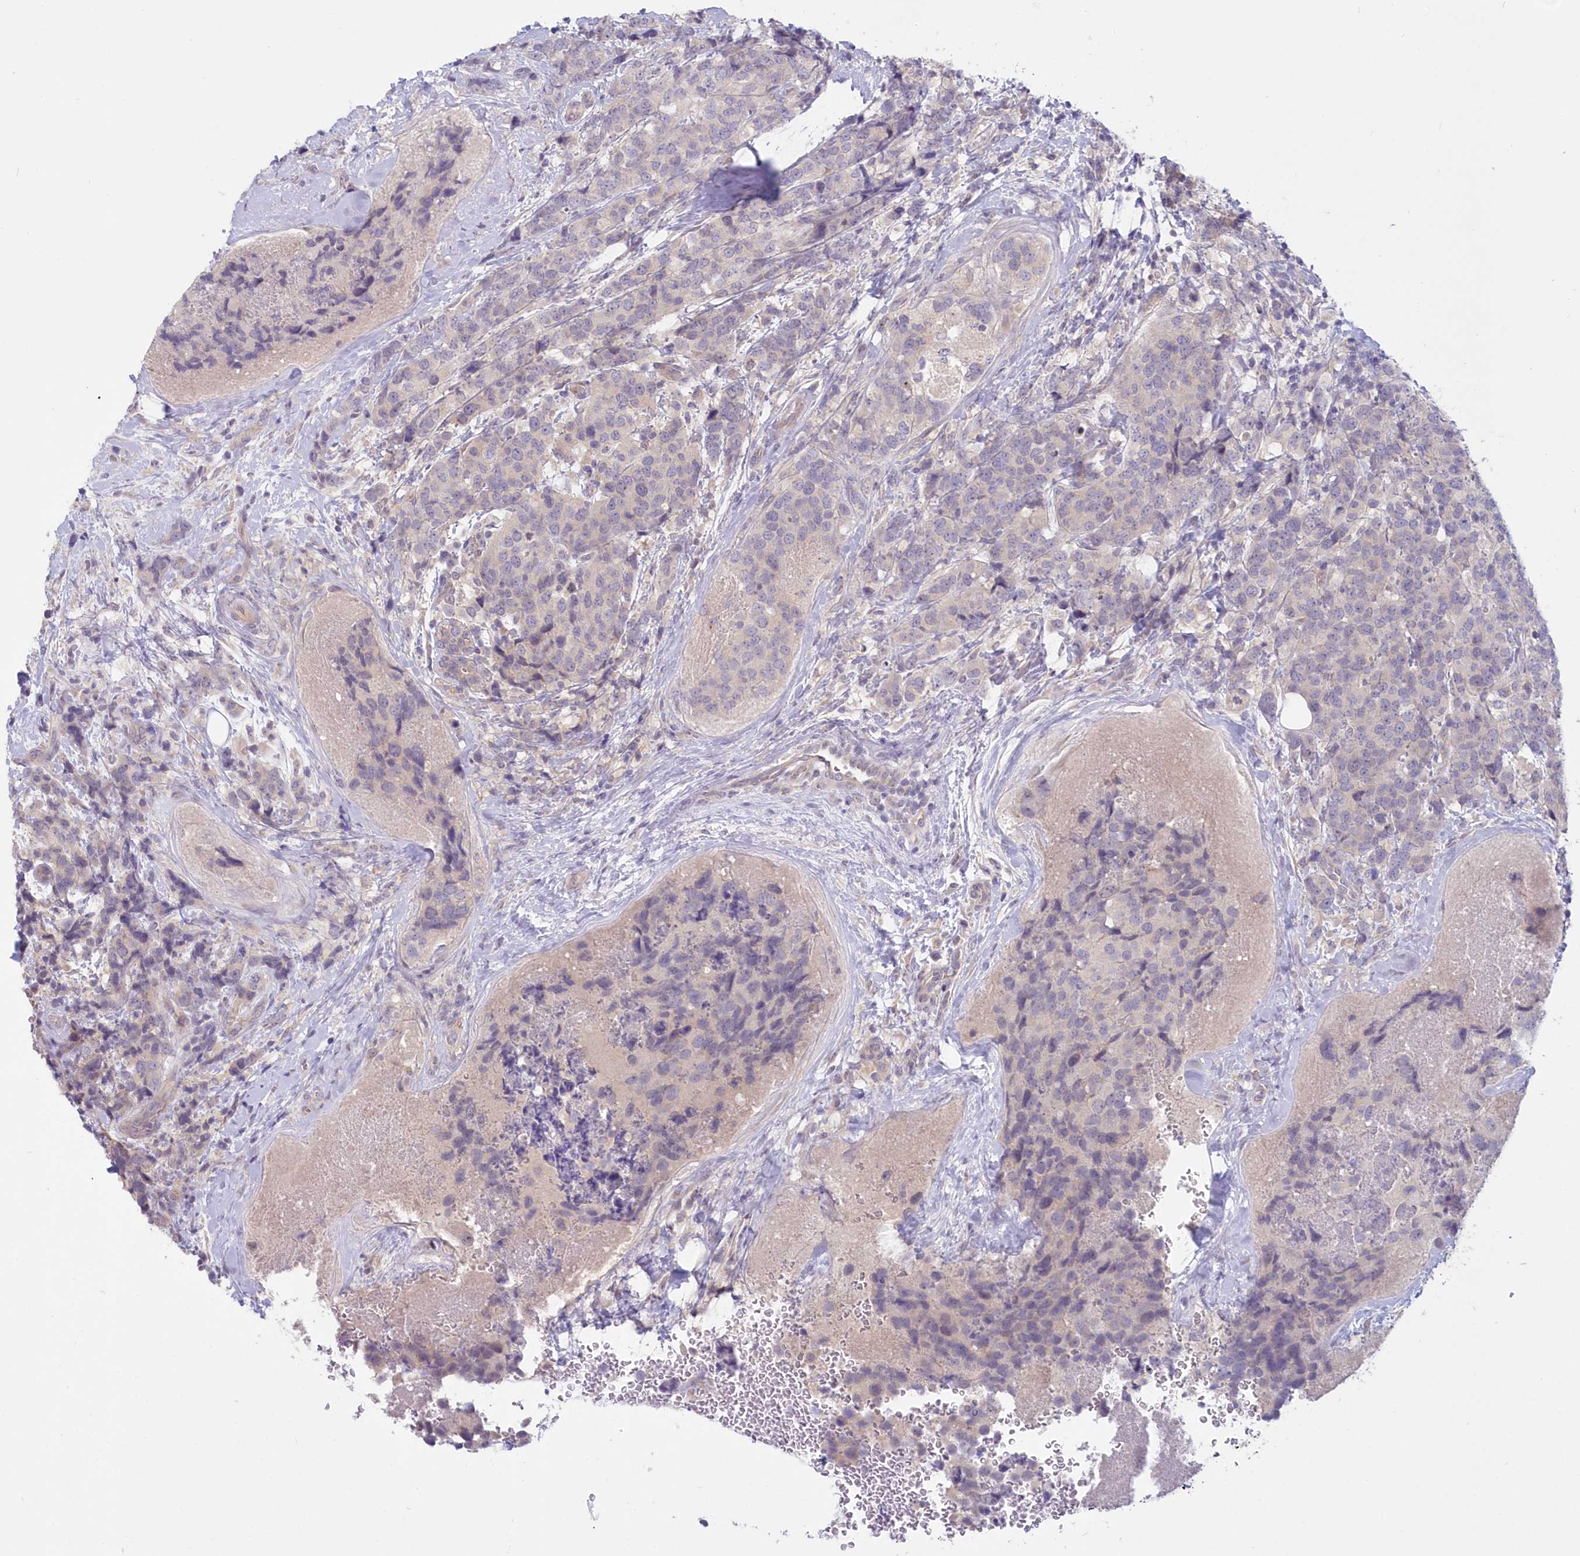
{"staining": {"intensity": "negative", "quantity": "none", "location": "none"}, "tissue": "breast cancer", "cell_type": "Tumor cells", "image_type": "cancer", "snomed": [{"axis": "morphology", "description": "Lobular carcinoma"}, {"axis": "topography", "description": "Breast"}], "caption": "Immunohistochemistry (IHC) of breast cancer displays no expression in tumor cells.", "gene": "KATNA1", "patient": {"sex": "female", "age": 59}}